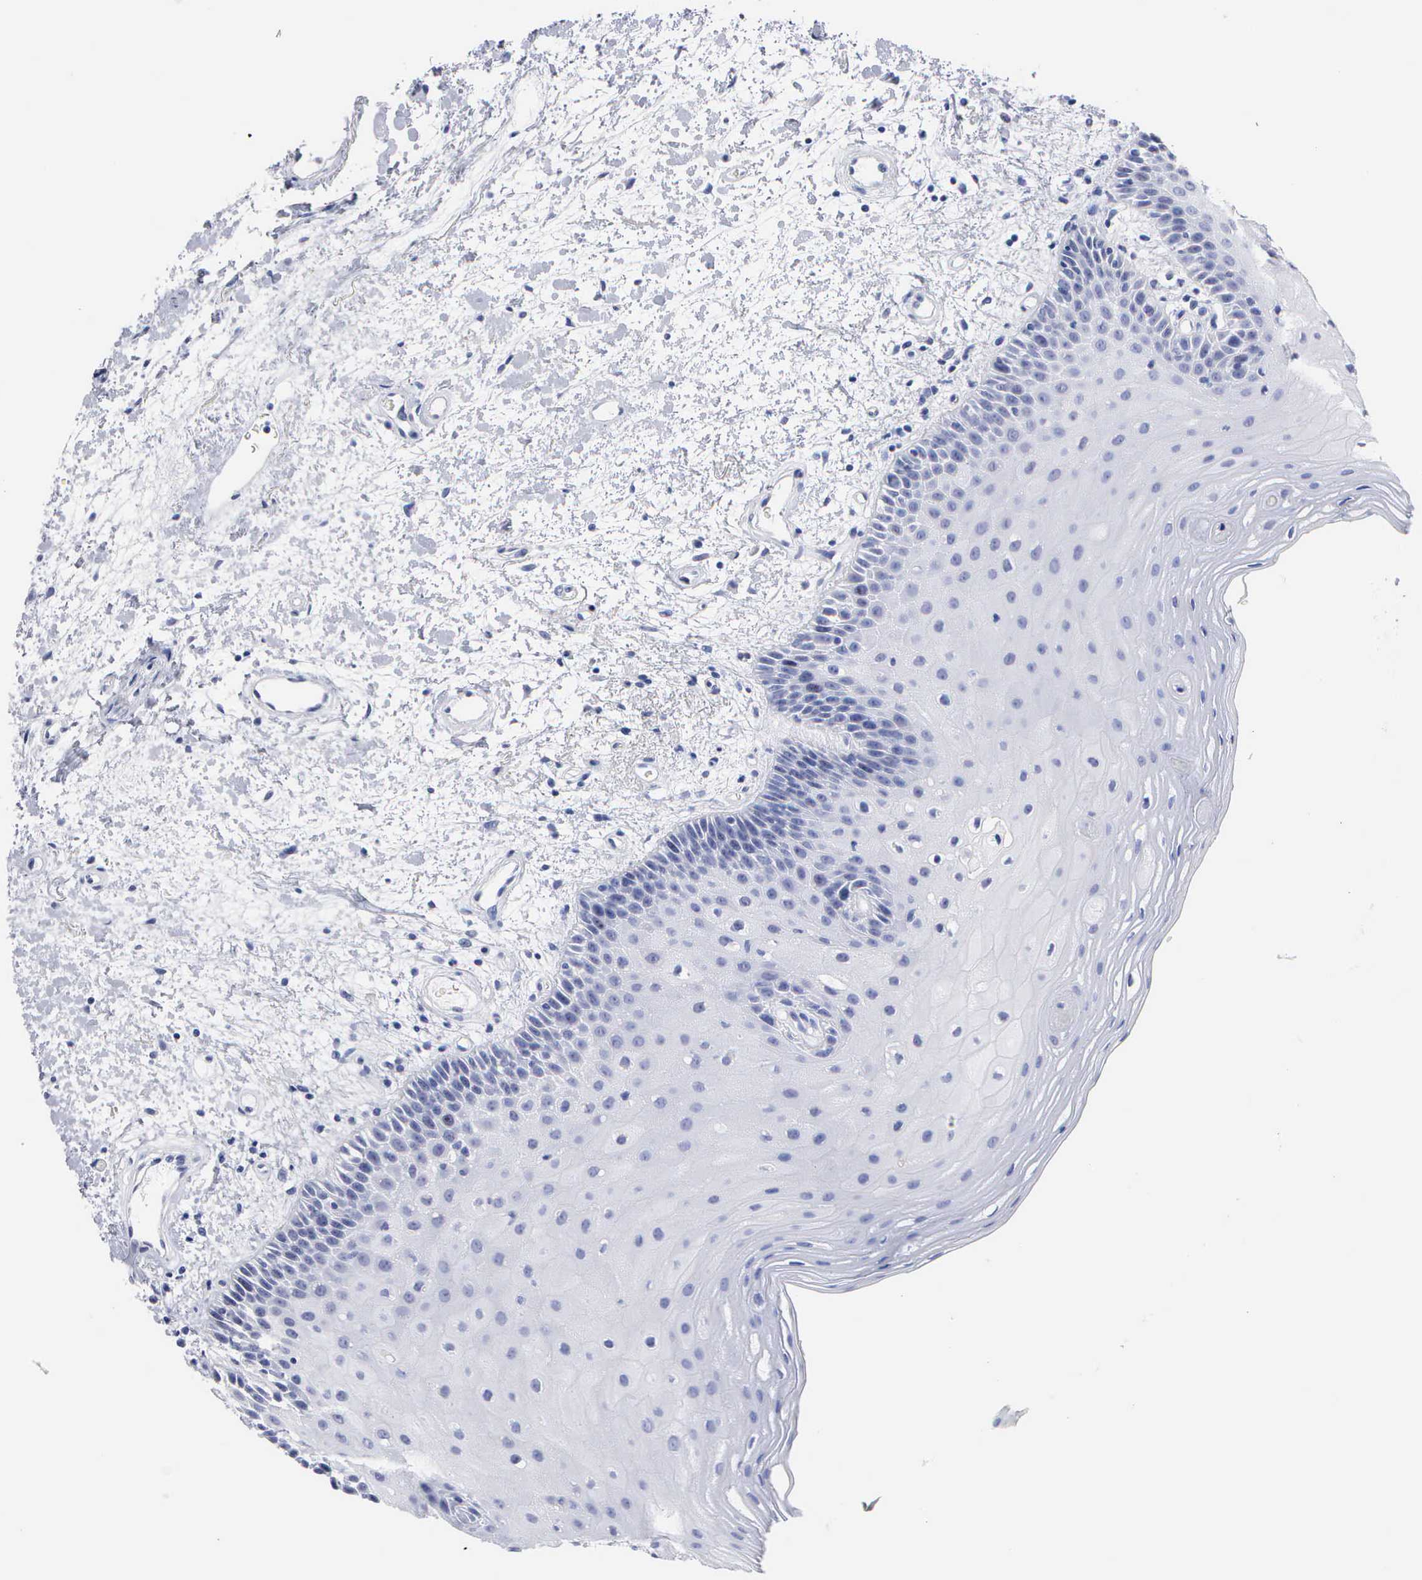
{"staining": {"intensity": "weak", "quantity": "<25%", "location": "nuclear"}, "tissue": "oral mucosa", "cell_type": "Squamous epithelial cells", "image_type": "normal", "snomed": [{"axis": "morphology", "description": "Normal tissue, NOS"}, {"axis": "topography", "description": "Oral tissue"}], "caption": "DAB (3,3'-diaminobenzidine) immunohistochemical staining of unremarkable oral mucosa demonstrates no significant expression in squamous epithelial cells.", "gene": "KDM6A", "patient": {"sex": "female", "age": 79}}